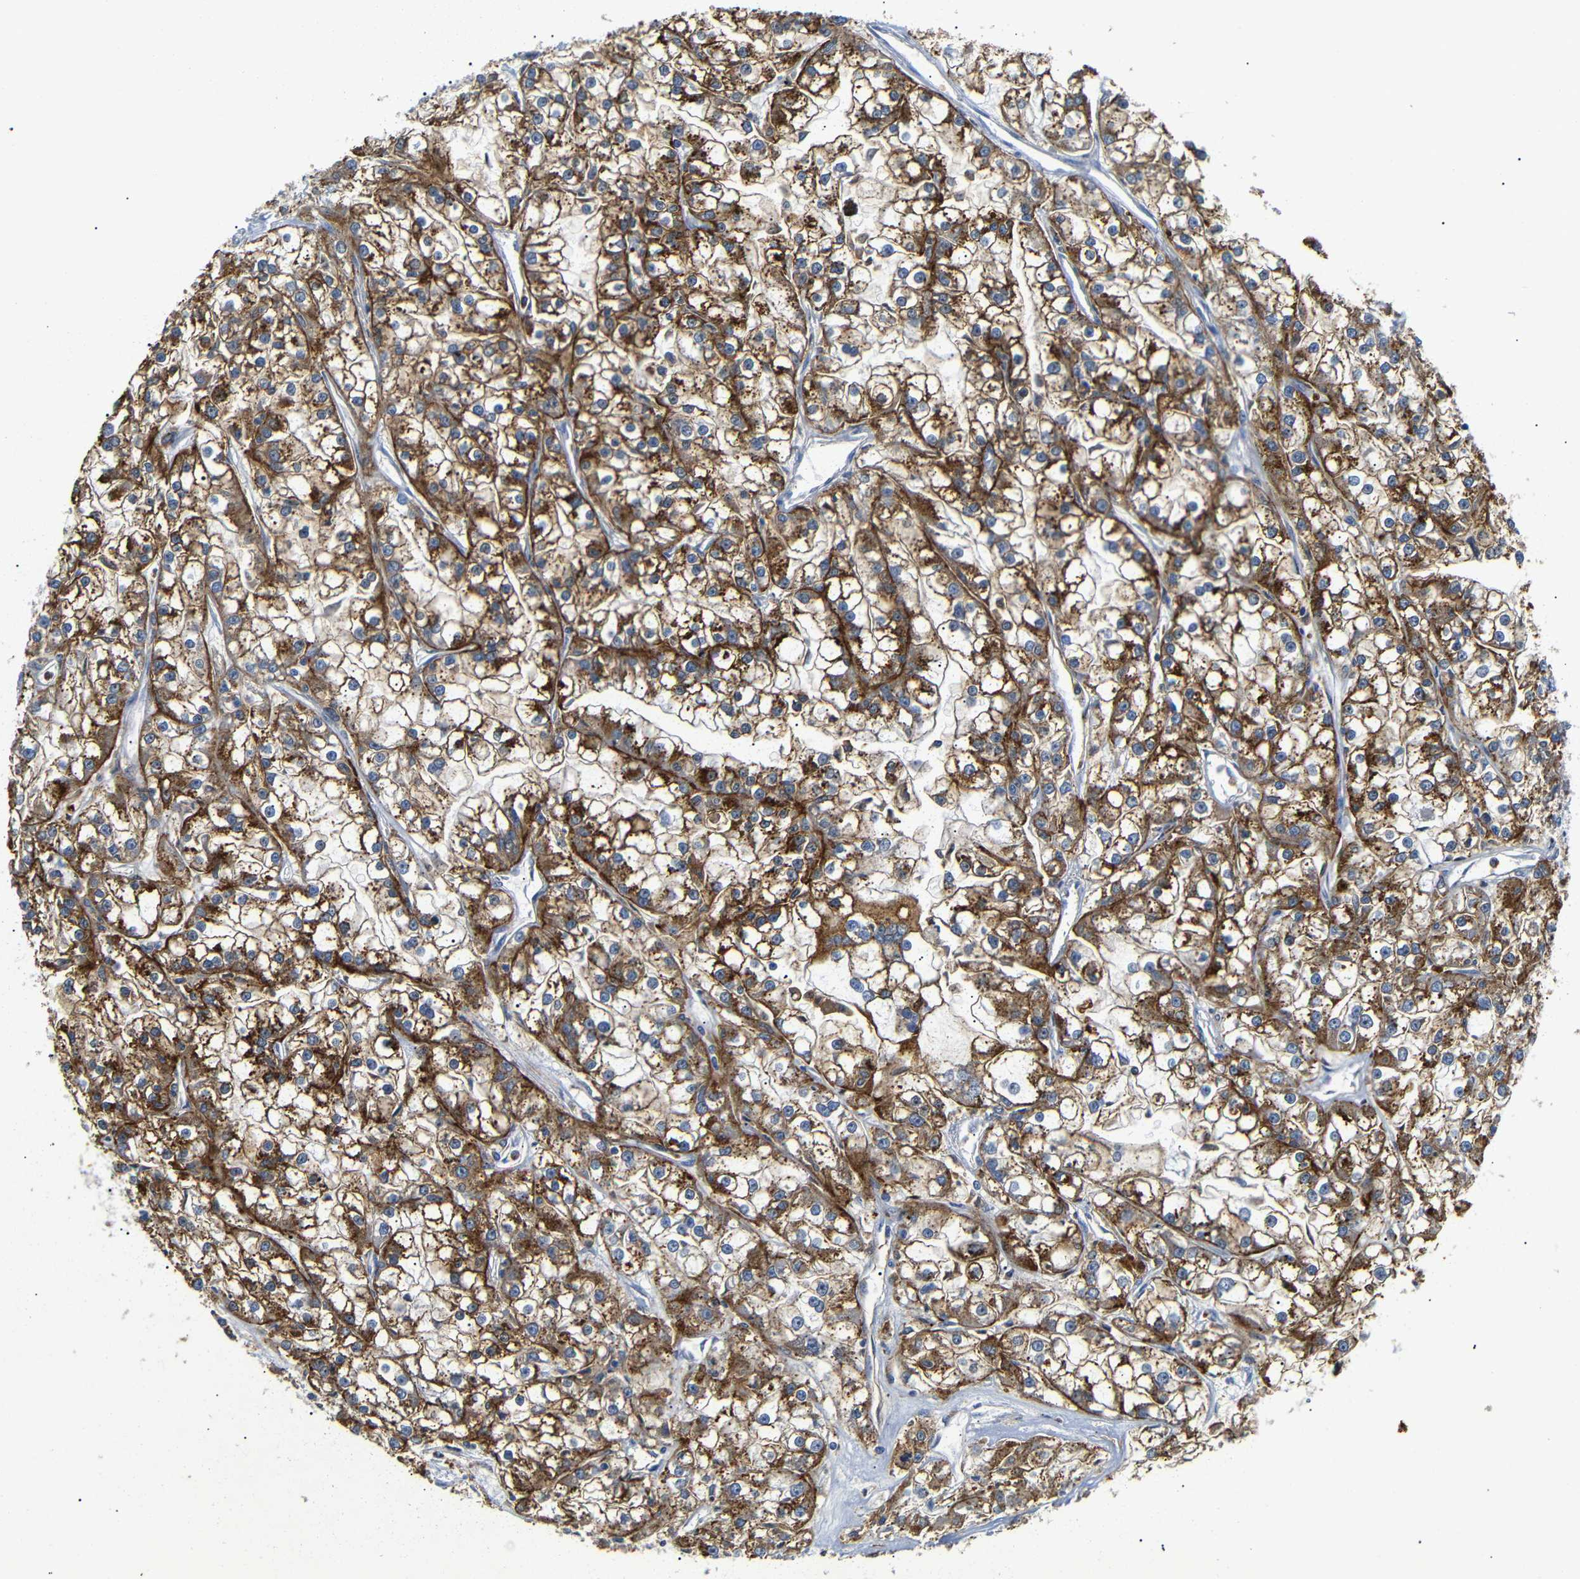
{"staining": {"intensity": "strong", "quantity": ">75%", "location": "cytoplasmic/membranous"}, "tissue": "renal cancer", "cell_type": "Tumor cells", "image_type": "cancer", "snomed": [{"axis": "morphology", "description": "Adenocarcinoma, NOS"}, {"axis": "topography", "description": "Kidney"}], "caption": "The immunohistochemical stain shows strong cytoplasmic/membranous positivity in tumor cells of renal cancer tissue.", "gene": "SDCBP", "patient": {"sex": "female", "age": 52}}